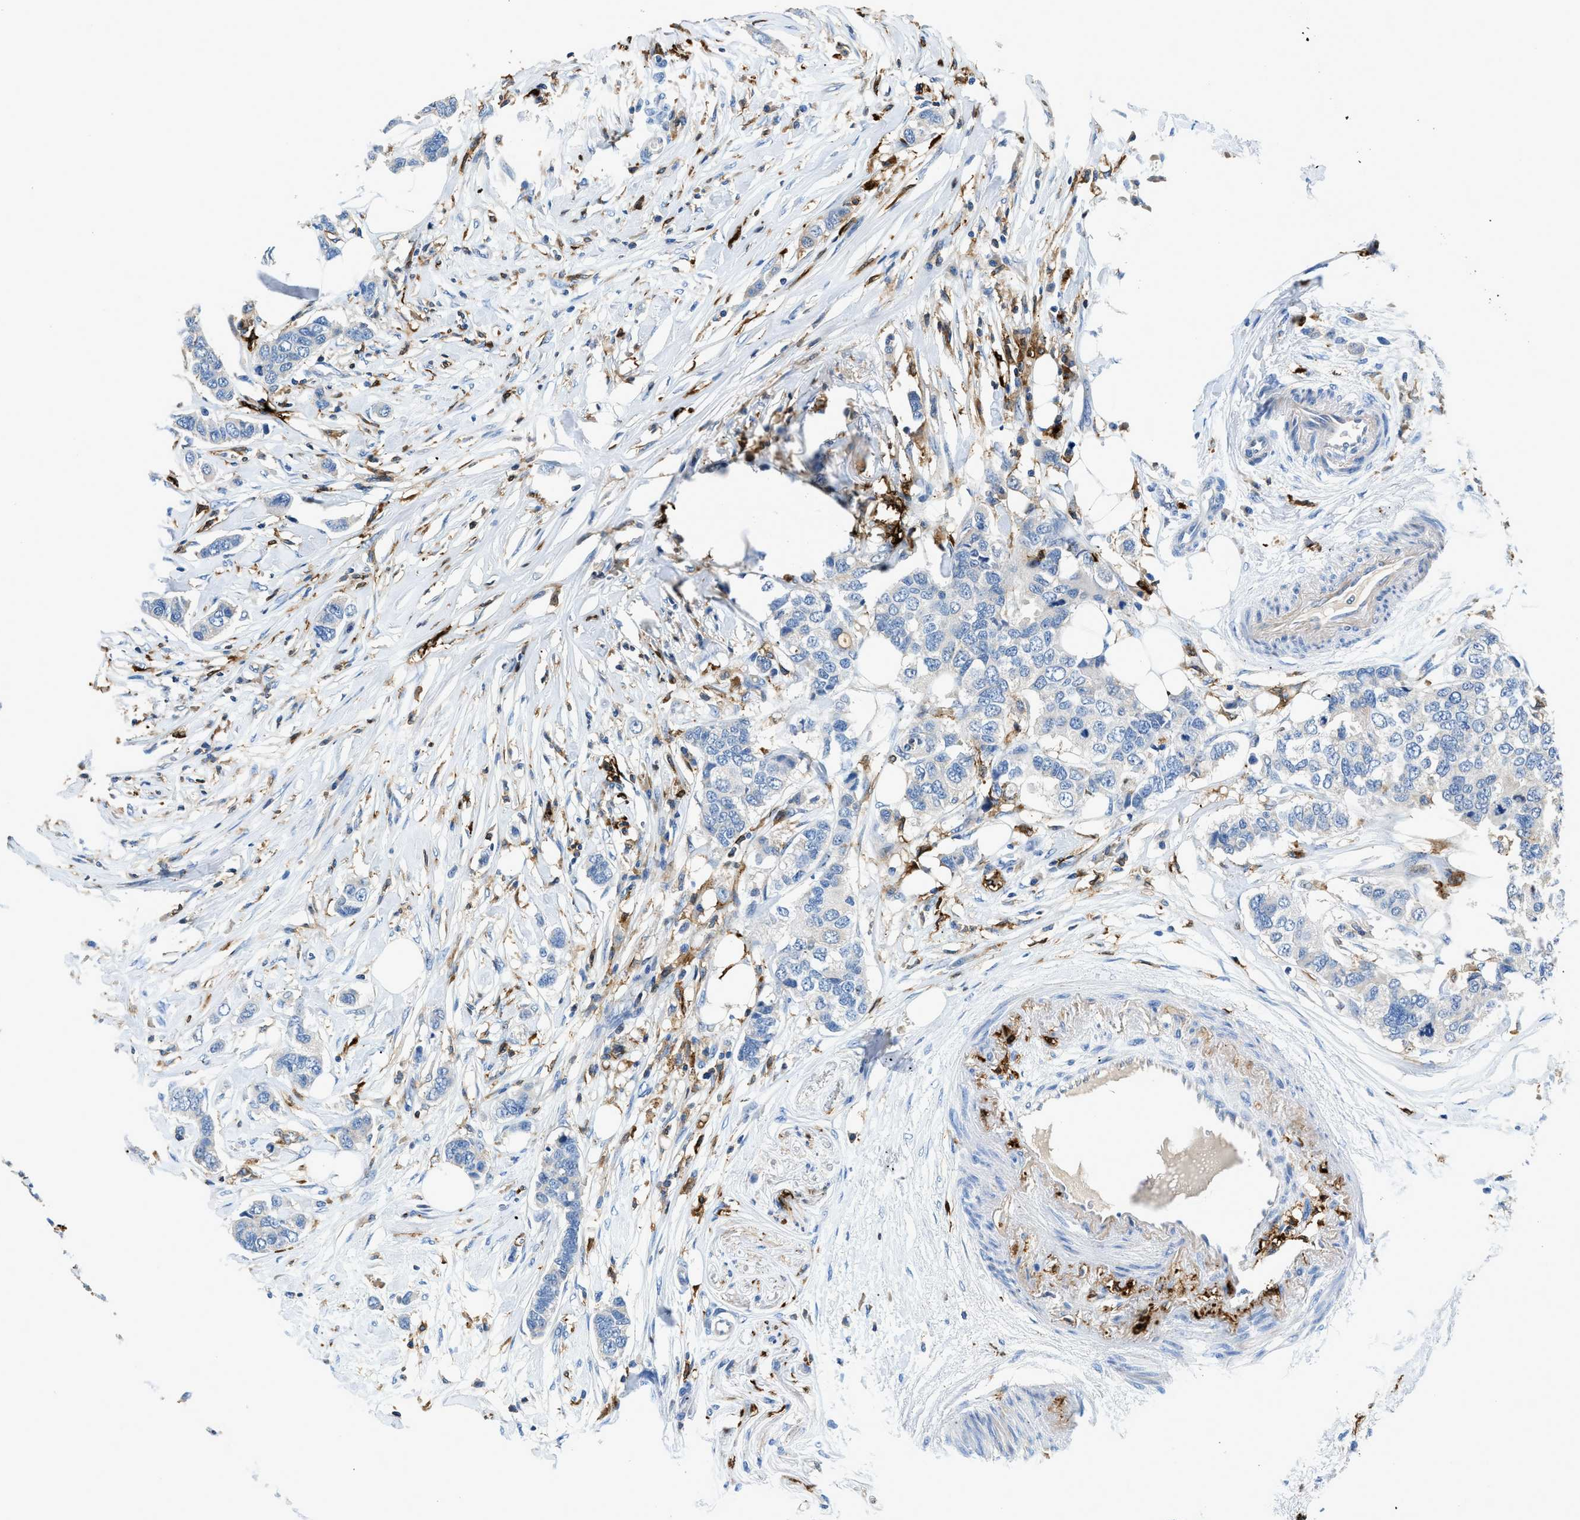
{"staining": {"intensity": "negative", "quantity": "none", "location": "none"}, "tissue": "breast cancer", "cell_type": "Tumor cells", "image_type": "cancer", "snomed": [{"axis": "morphology", "description": "Duct carcinoma"}, {"axis": "topography", "description": "Breast"}], "caption": "Photomicrograph shows no protein expression in tumor cells of invasive ductal carcinoma (breast) tissue.", "gene": "CD226", "patient": {"sex": "female", "age": 50}}